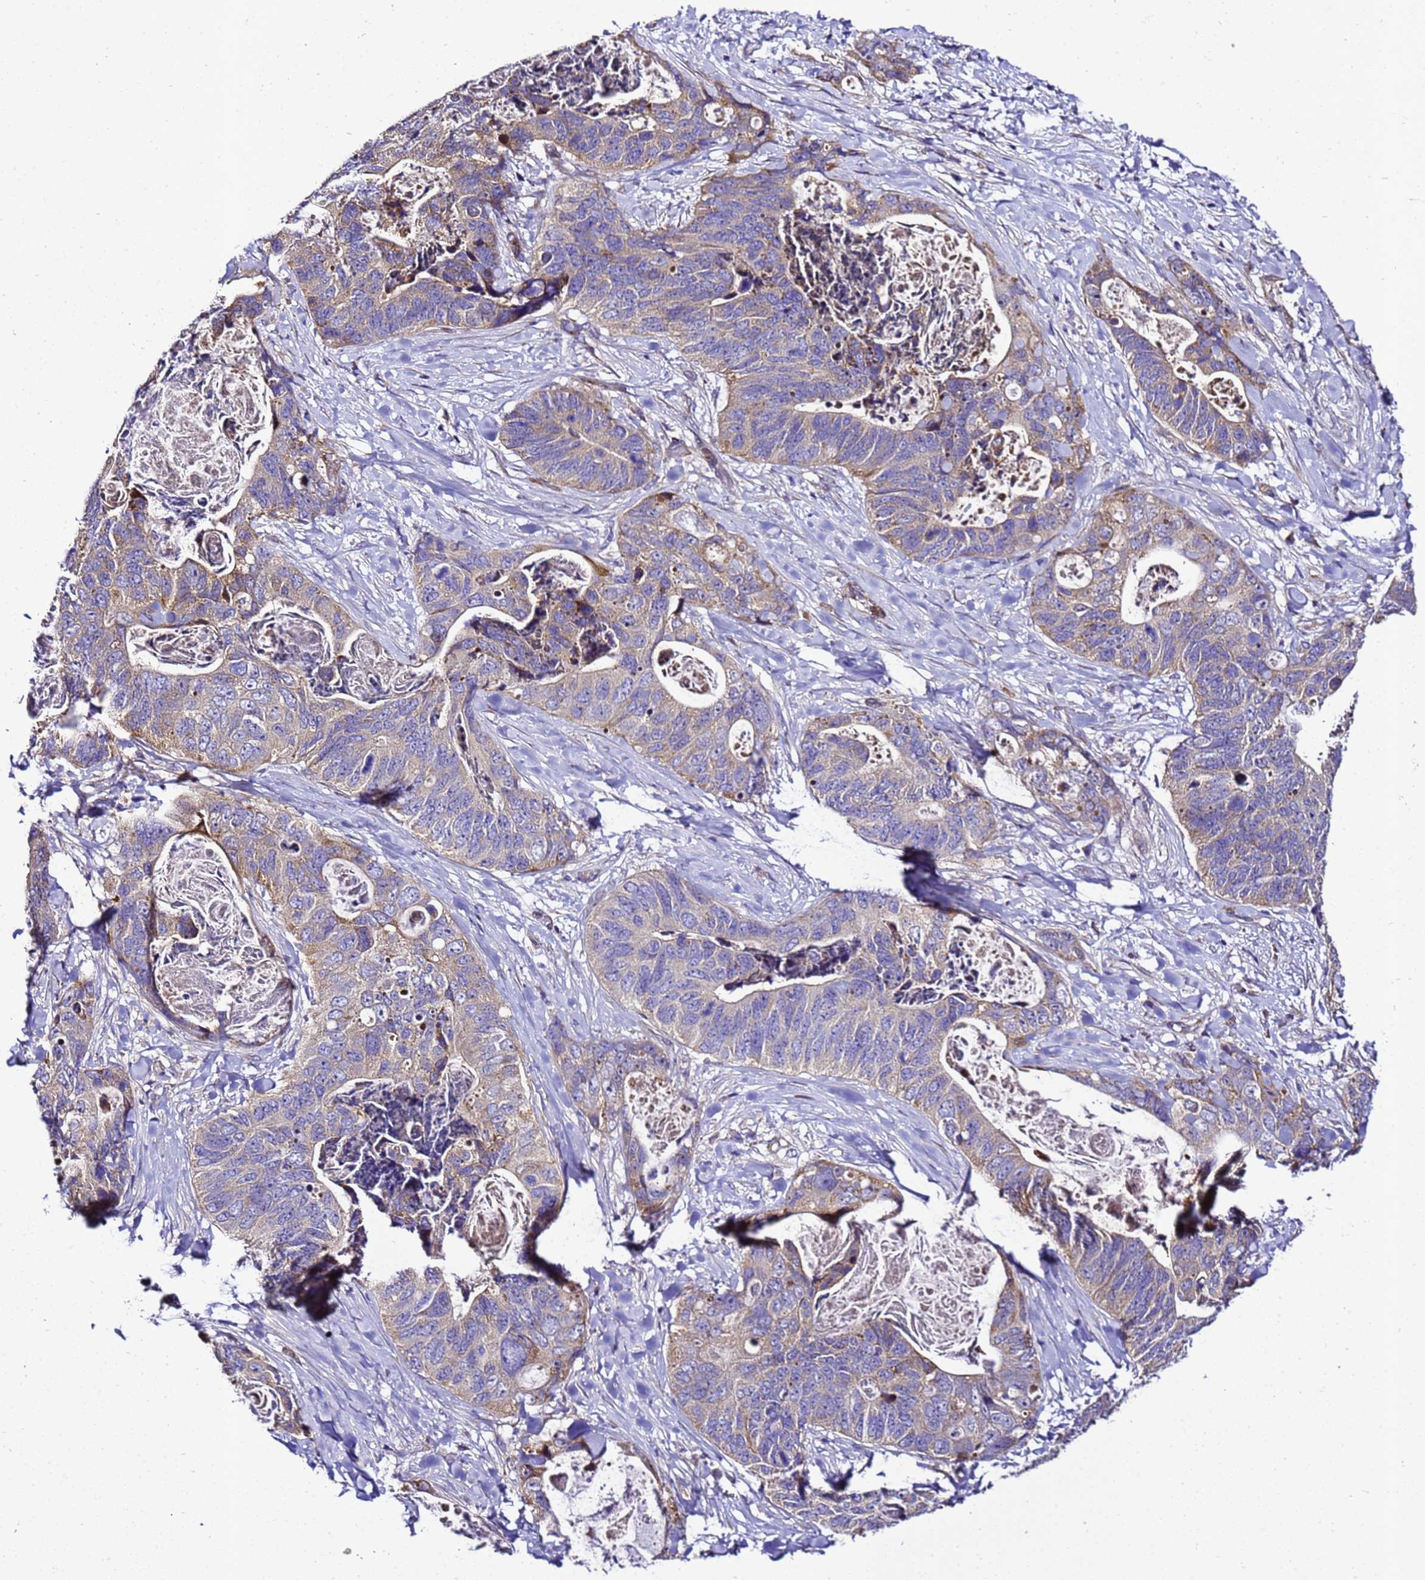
{"staining": {"intensity": "weak", "quantity": "<25%", "location": "cytoplasmic/membranous"}, "tissue": "stomach cancer", "cell_type": "Tumor cells", "image_type": "cancer", "snomed": [{"axis": "morphology", "description": "Adenocarcinoma, NOS"}, {"axis": "topography", "description": "Stomach"}], "caption": "Immunohistochemistry histopathology image of stomach cancer (adenocarcinoma) stained for a protein (brown), which shows no expression in tumor cells. (Brightfield microscopy of DAB (3,3'-diaminobenzidine) IHC at high magnification).", "gene": "ZNF417", "patient": {"sex": "female", "age": 89}}